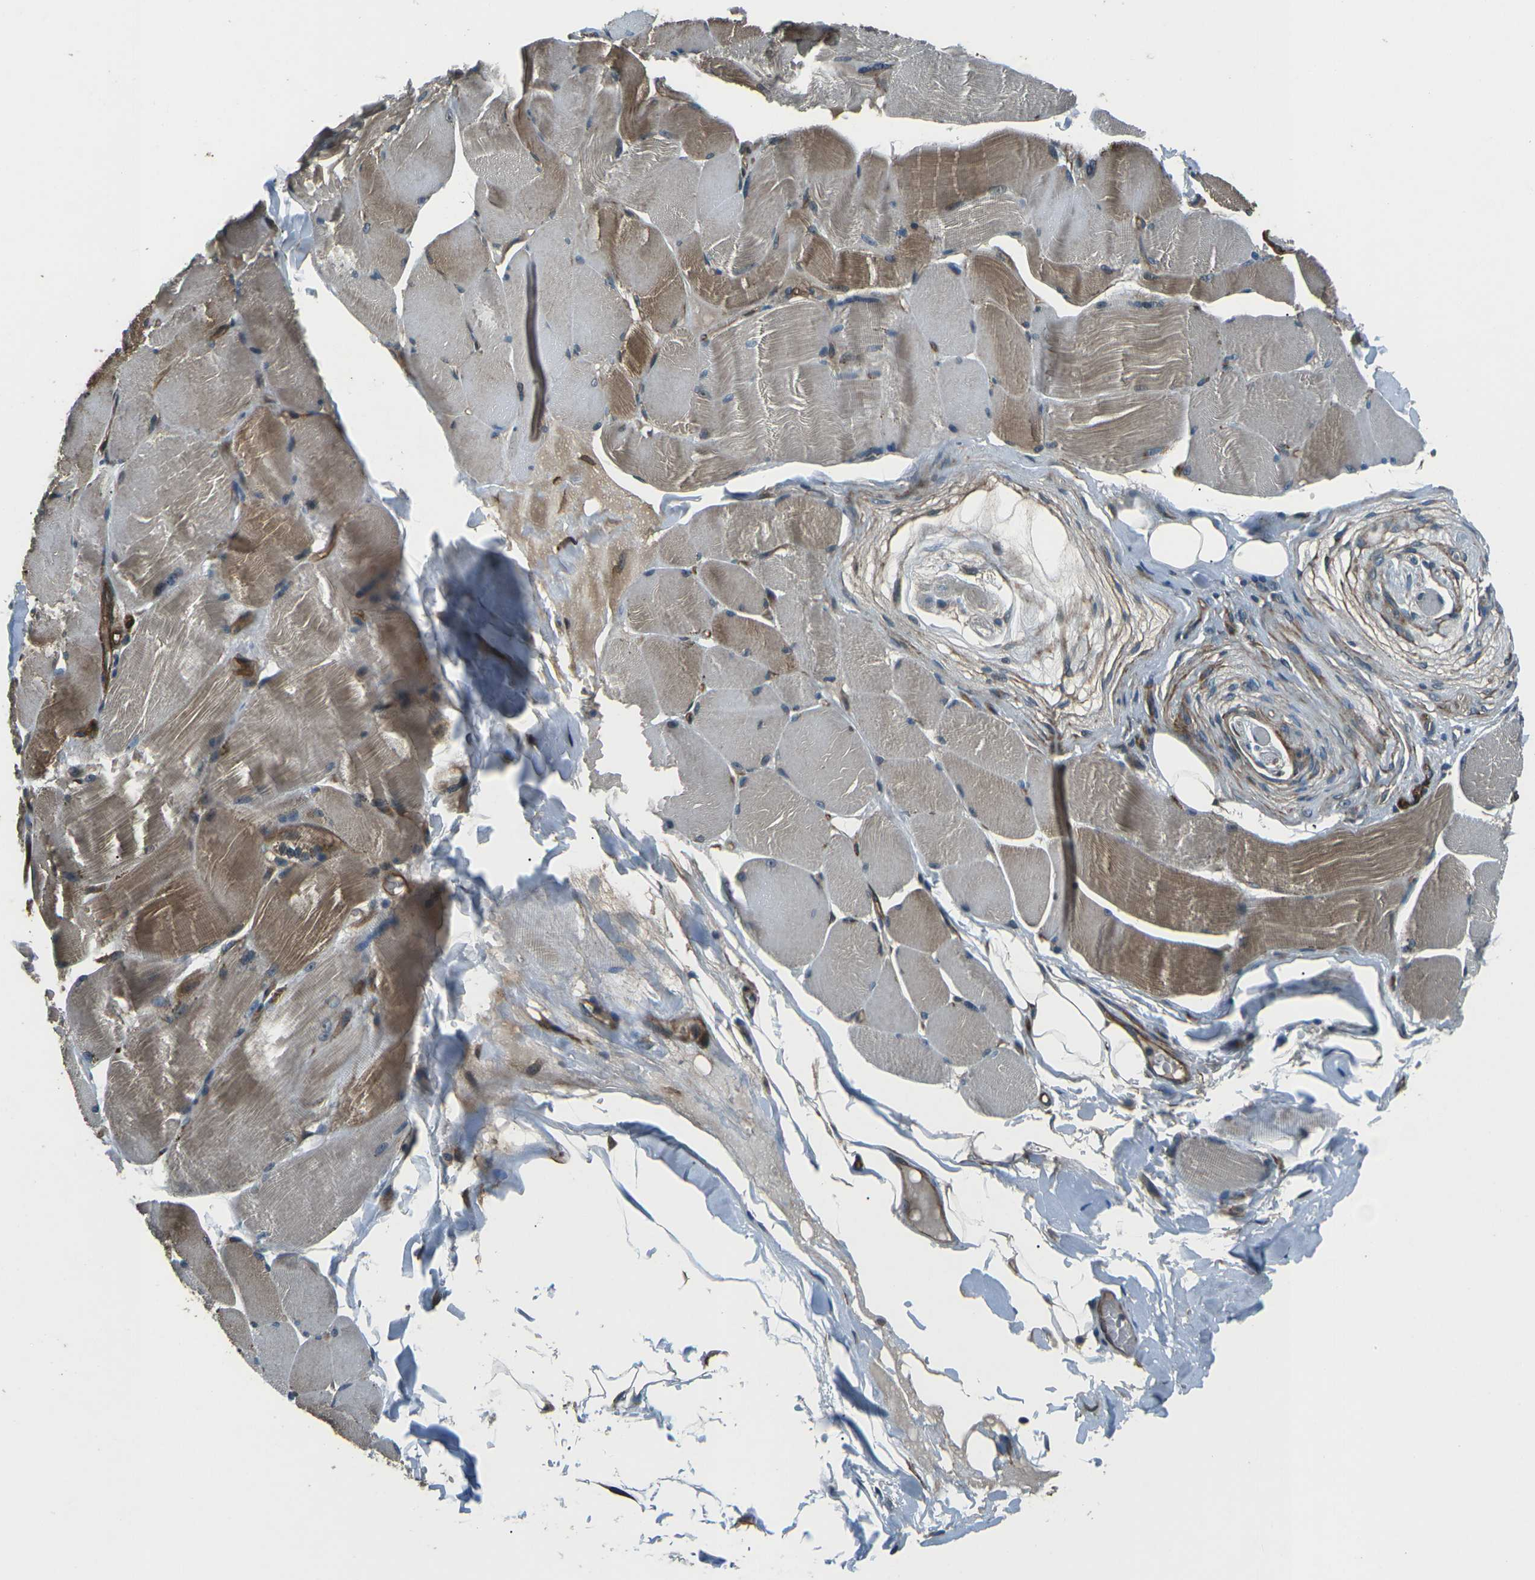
{"staining": {"intensity": "moderate", "quantity": ">75%", "location": "cytoplasmic/membranous"}, "tissue": "skeletal muscle", "cell_type": "Myocytes", "image_type": "normal", "snomed": [{"axis": "morphology", "description": "Normal tissue, NOS"}, {"axis": "topography", "description": "Skin"}, {"axis": "topography", "description": "Skeletal muscle"}], "caption": "Immunohistochemistry micrograph of normal skeletal muscle: skeletal muscle stained using IHC reveals medium levels of moderate protein expression localized specifically in the cytoplasmic/membranous of myocytes, appearing as a cytoplasmic/membranous brown color.", "gene": "AFAP1", "patient": {"sex": "male", "age": 83}}